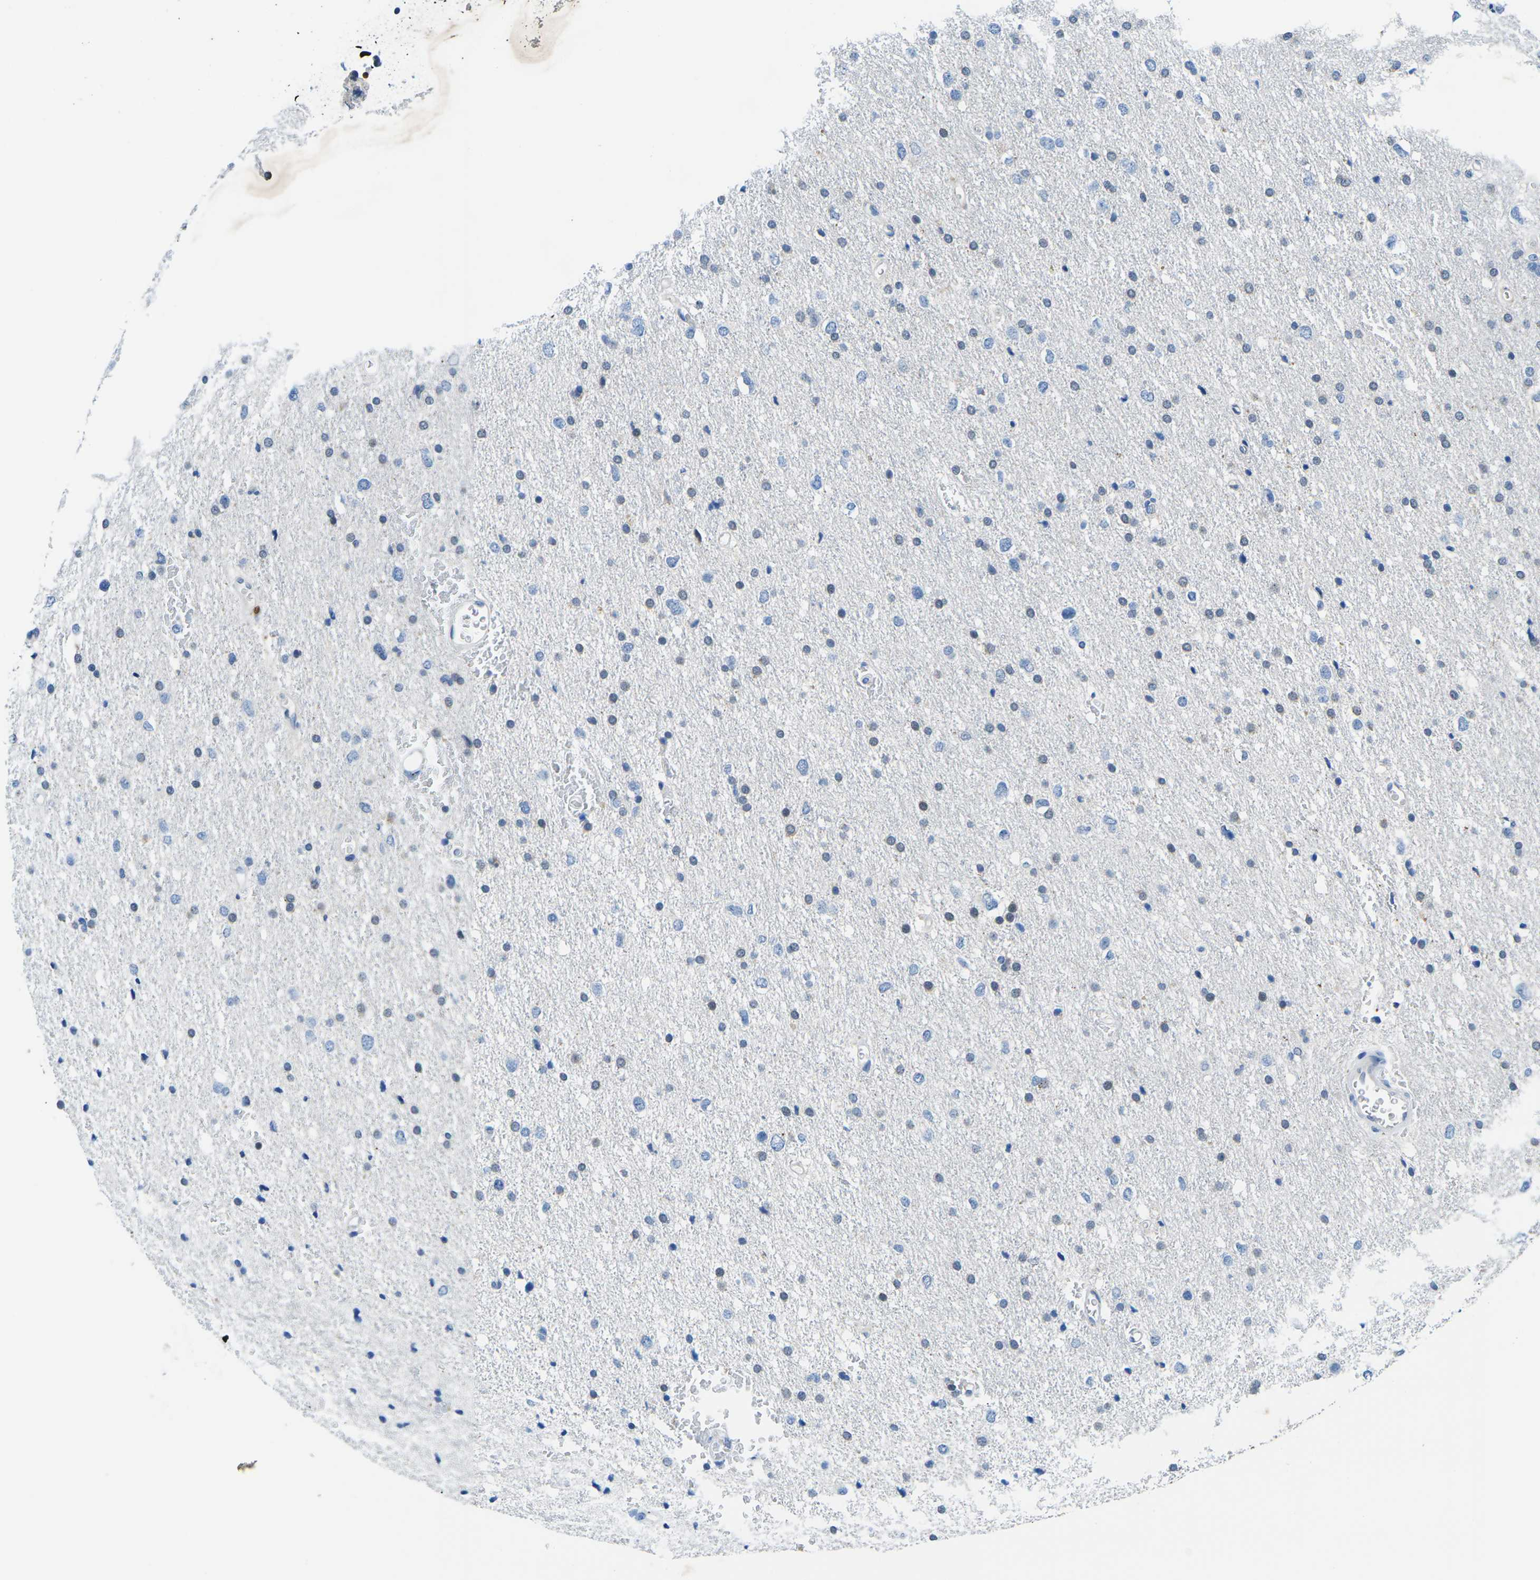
{"staining": {"intensity": "negative", "quantity": "none", "location": "none"}, "tissue": "glioma", "cell_type": "Tumor cells", "image_type": "cancer", "snomed": [{"axis": "morphology", "description": "Glioma, malignant, Low grade"}, {"axis": "topography", "description": "Brain"}], "caption": "High power microscopy micrograph of an immunohistochemistry (IHC) photomicrograph of malignant glioma (low-grade), revealing no significant expression in tumor cells.", "gene": "TM6SF1", "patient": {"sex": "female", "age": 37}}